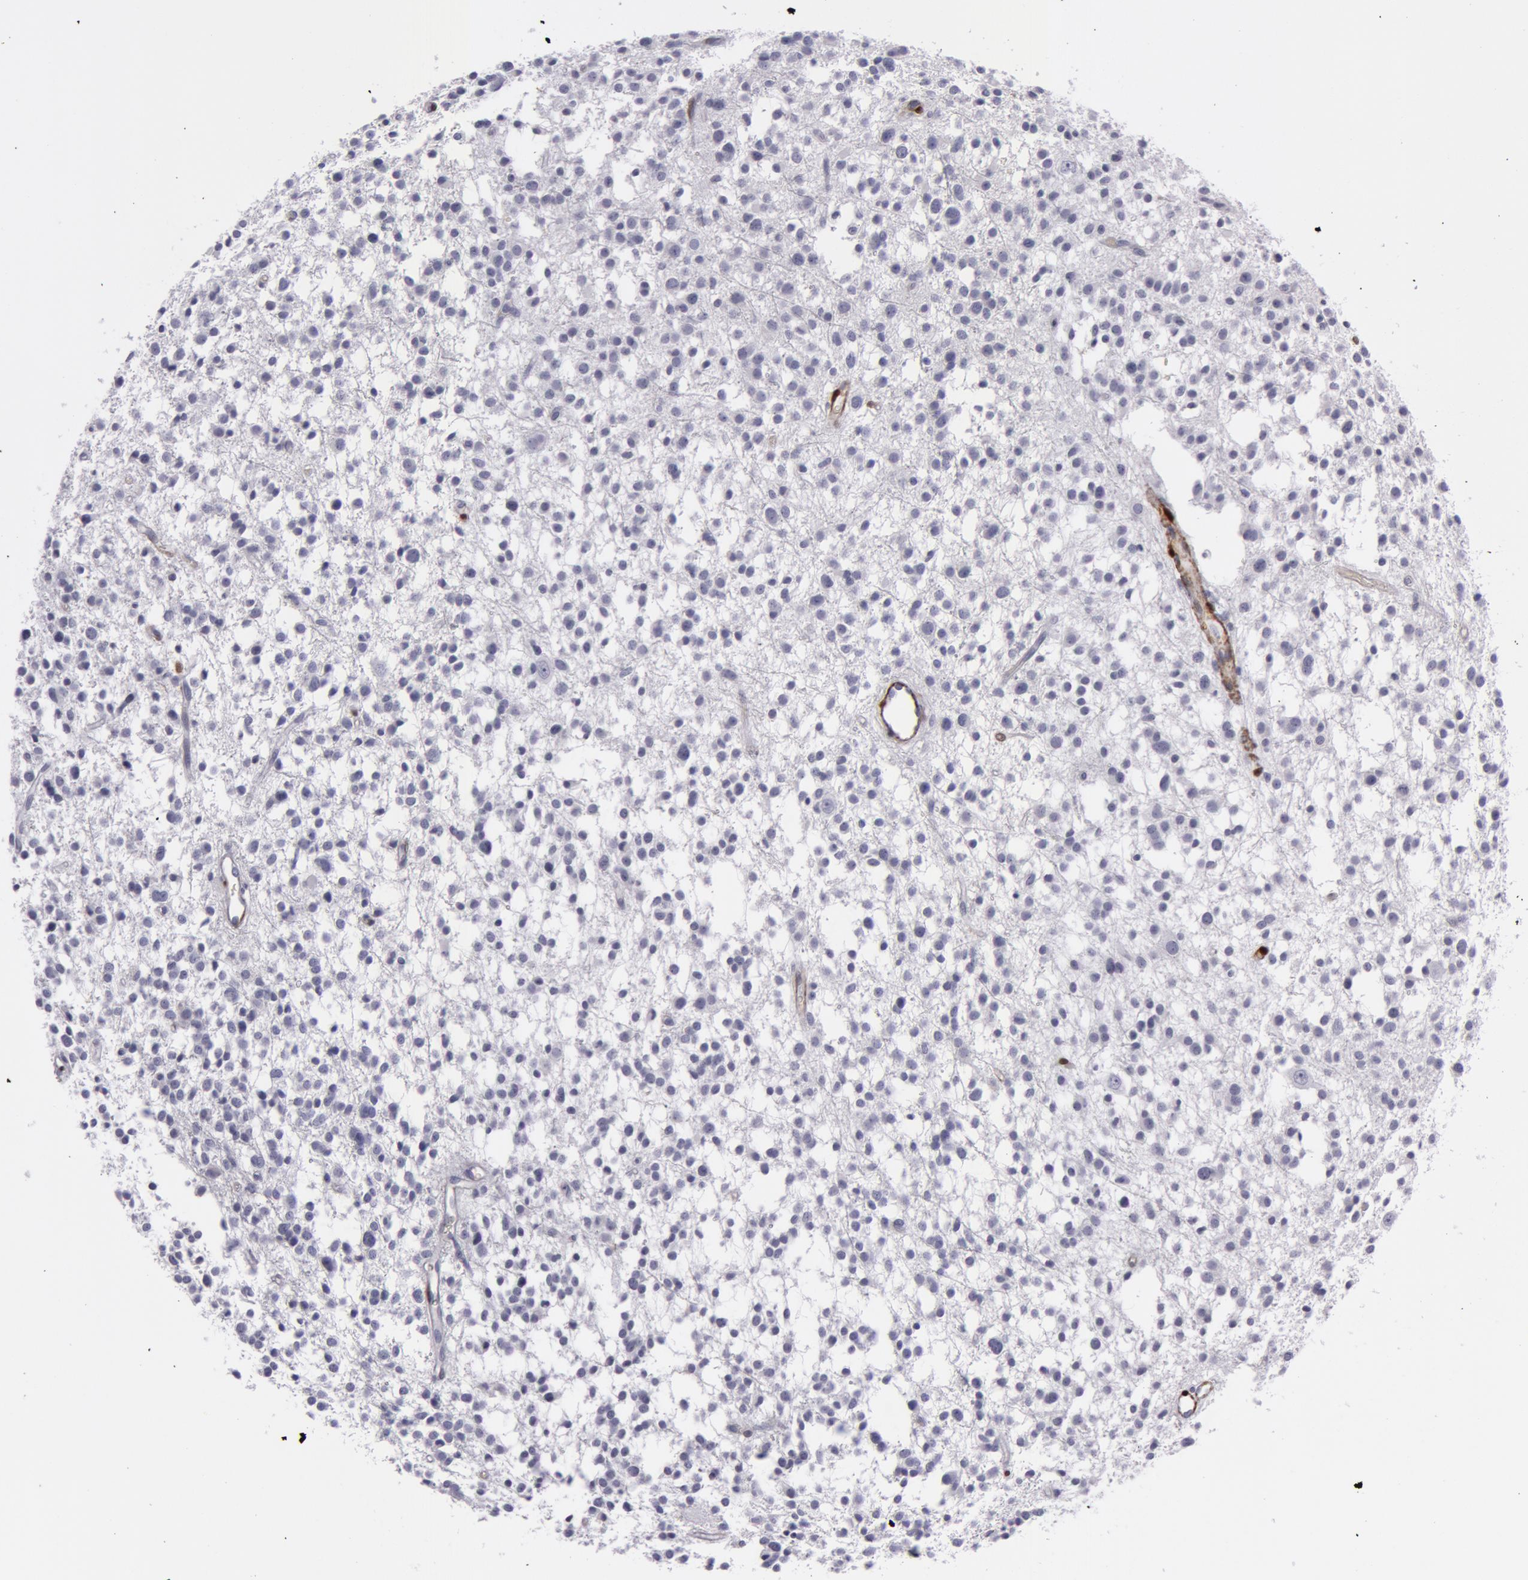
{"staining": {"intensity": "negative", "quantity": "none", "location": "none"}, "tissue": "glioma", "cell_type": "Tumor cells", "image_type": "cancer", "snomed": [{"axis": "morphology", "description": "Glioma, malignant, Low grade"}, {"axis": "topography", "description": "Brain"}], "caption": "Tumor cells show no significant staining in malignant glioma (low-grade).", "gene": "TAGLN", "patient": {"sex": "female", "age": 36}}